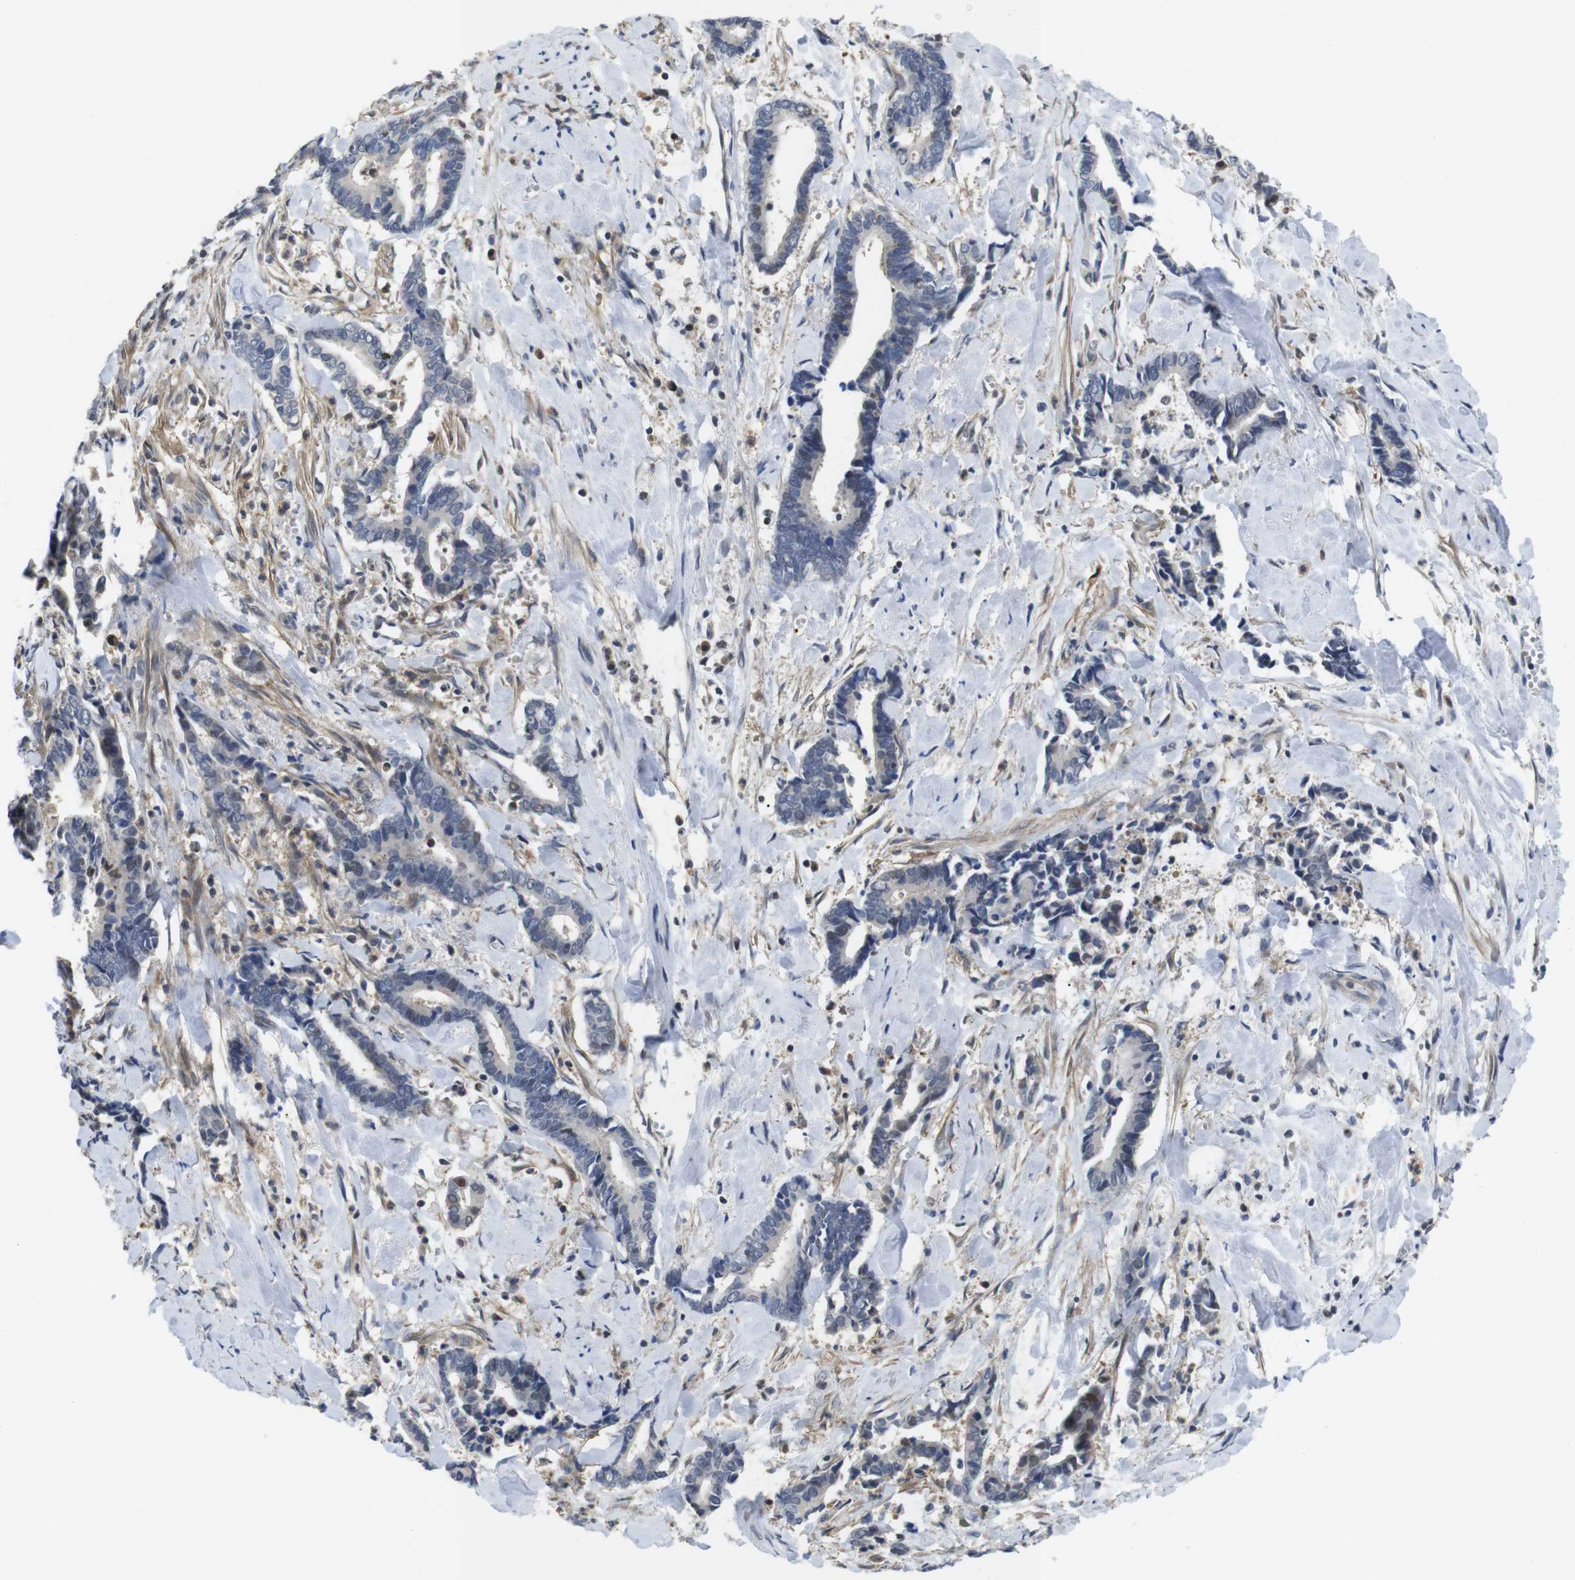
{"staining": {"intensity": "weak", "quantity": "<25%", "location": "nuclear"}, "tissue": "cervical cancer", "cell_type": "Tumor cells", "image_type": "cancer", "snomed": [{"axis": "morphology", "description": "Adenocarcinoma, NOS"}, {"axis": "topography", "description": "Cervix"}], "caption": "The micrograph shows no significant staining in tumor cells of cervical adenocarcinoma.", "gene": "FNTA", "patient": {"sex": "female", "age": 44}}